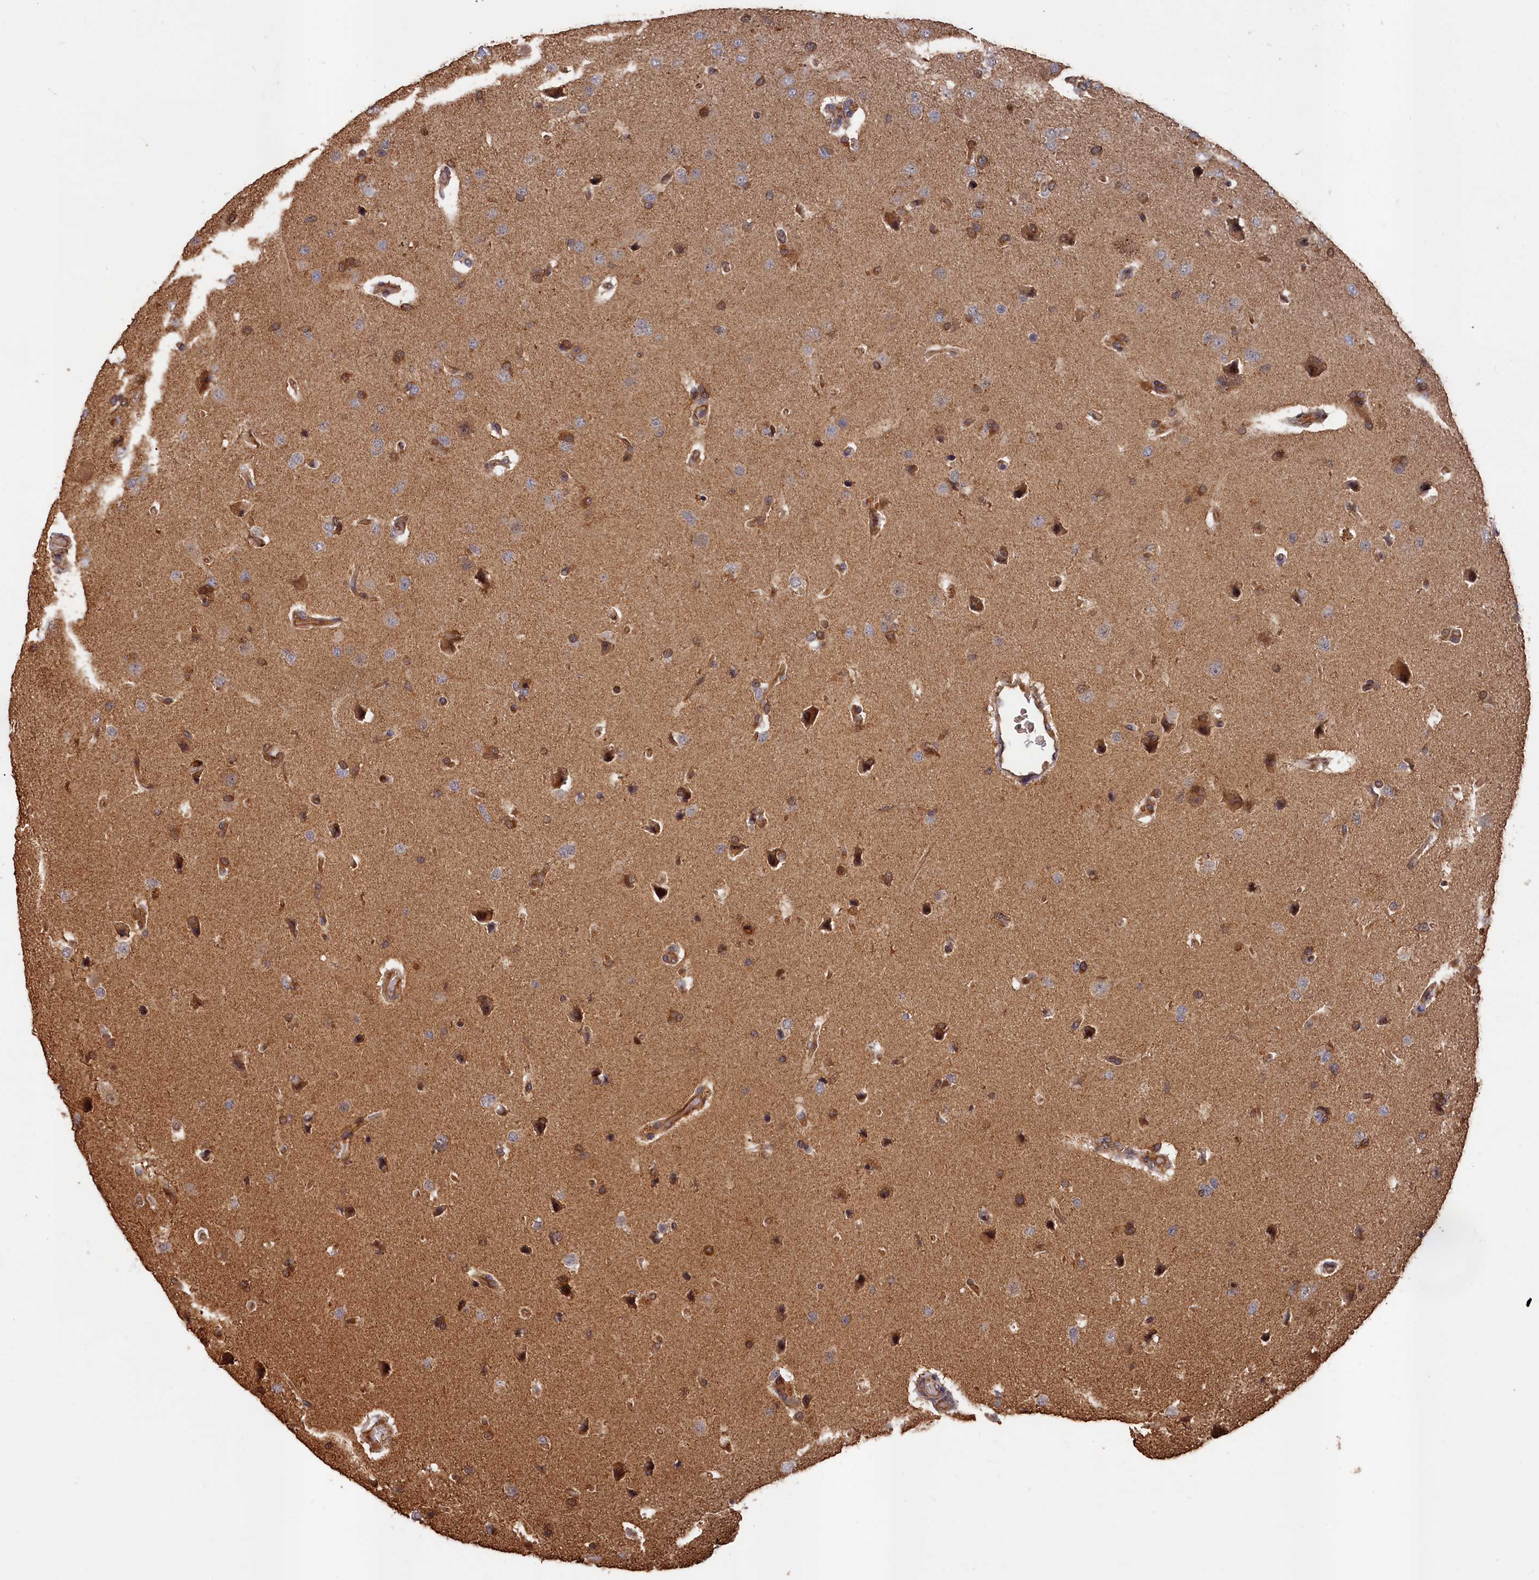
{"staining": {"intensity": "weak", "quantity": "<25%", "location": "cytoplasmic/membranous"}, "tissue": "glioma", "cell_type": "Tumor cells", "image_type": "cancer", "snomed": [{"axis": "morphology", "description": "Glioma, malignant, High grade"}, {"axis": "topography", "description": "Brain"}], "caption": "High magnification brightfield microscopy of malignant high-grade glioma stained with DAB (3,3'-diaminobenzidine) (brown) and counterstained with hematoxylin (blue): tumor cells show no significant staining.", "gene": "RMI2", "patient": {"sex": "male", "age": 72}}